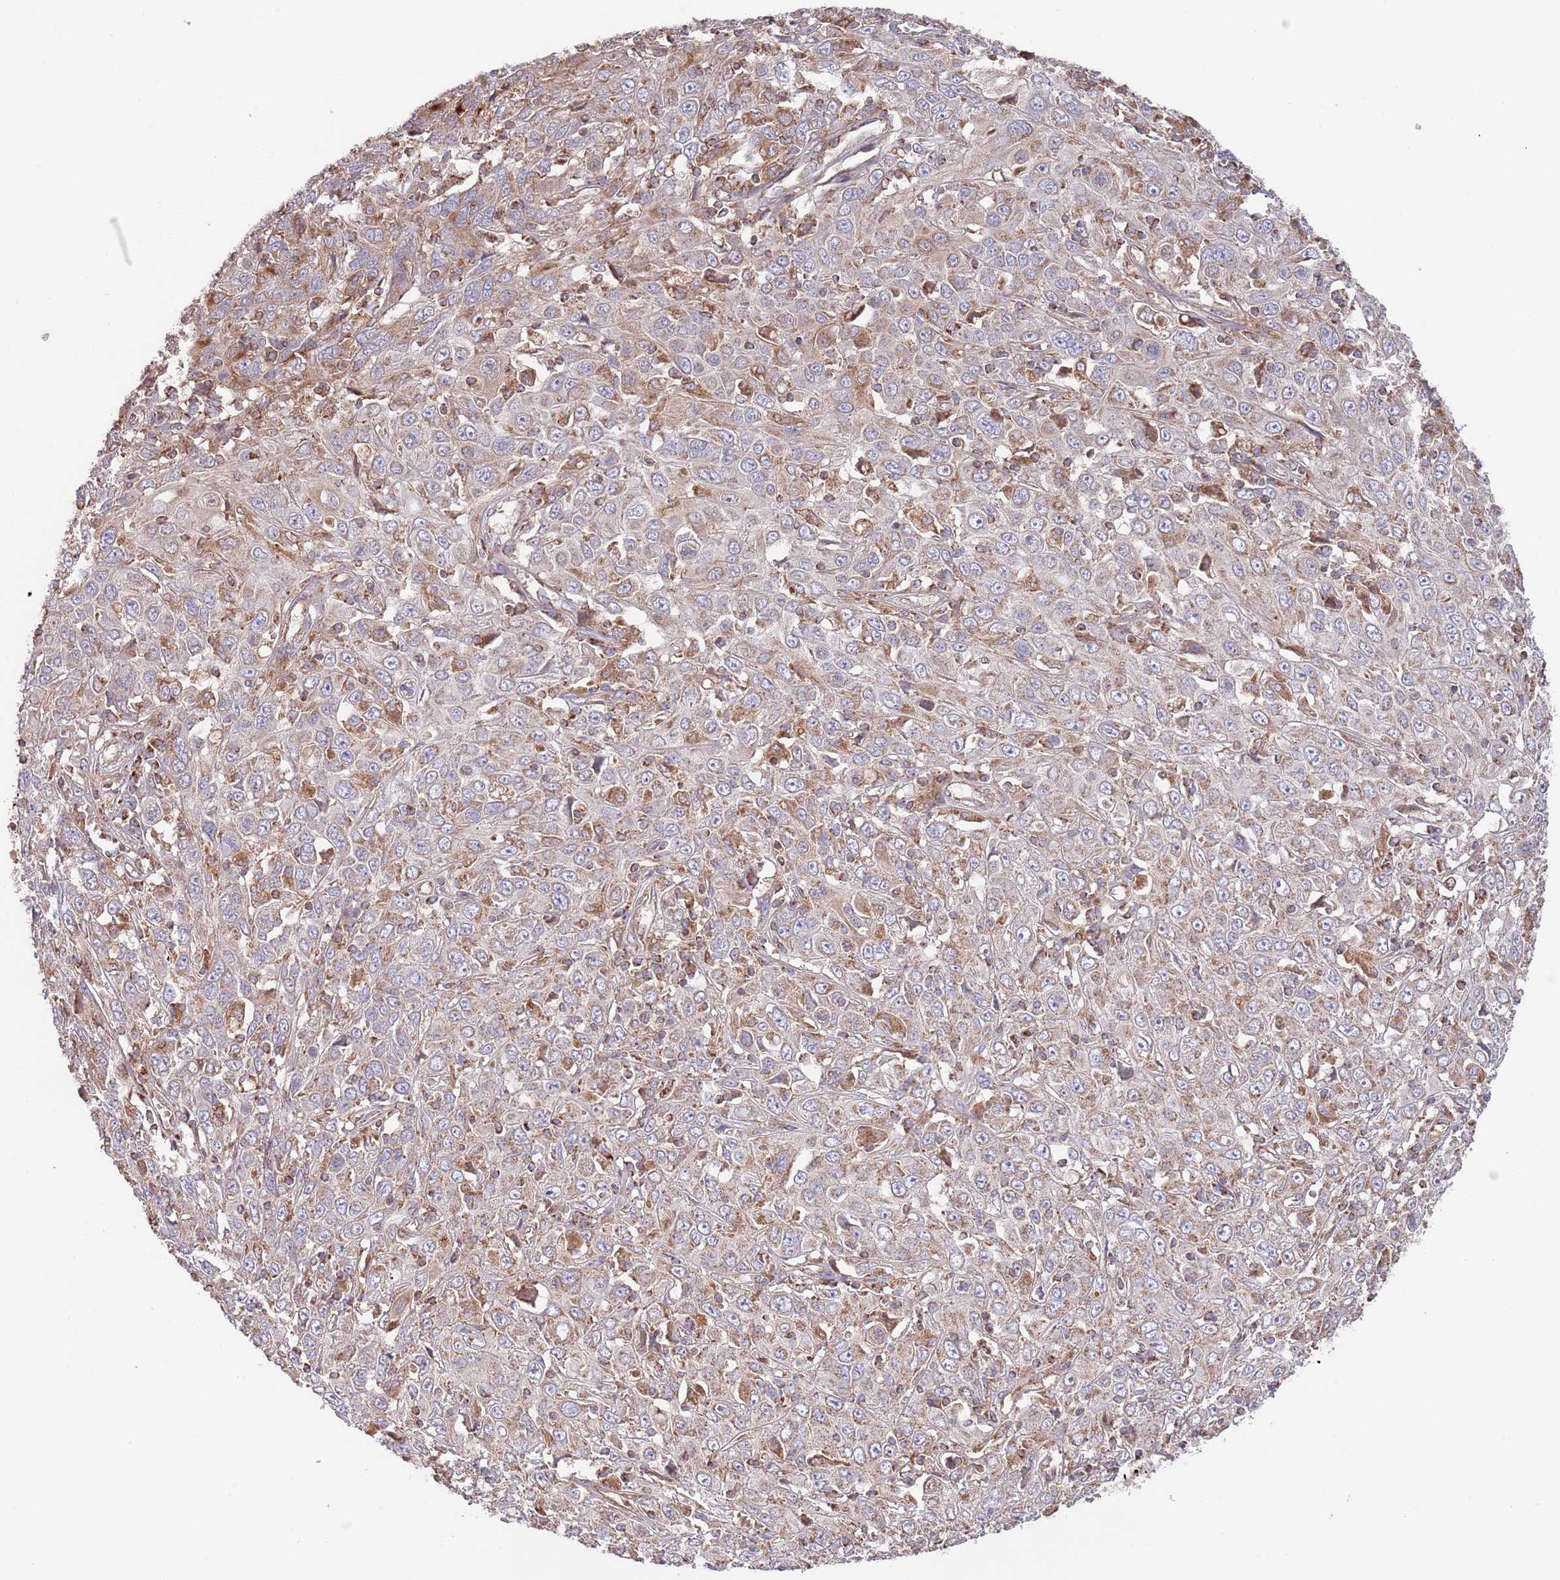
{"staining": {"intensity": "moderate", "quantity": "<25%", "location": "cytoplasmic/membranous"}, "tissue": "cervical cancer", "cell_type": "Tumor cells", "image_type": "cancer", "snomed": [{"axis": "morphology", "description": "Squamous cell carcinoma, NOS"}, {"axis": "topography", "description": "Cervix"}], "caption": "This micrograph displays IHC staining of cervical cancer, with low moderate cytoplasmic/membranous positivity in approximately <25% of tumor cells.", "gene": "DNAJA3", "patient": {"sex": "female", "age": 46}}